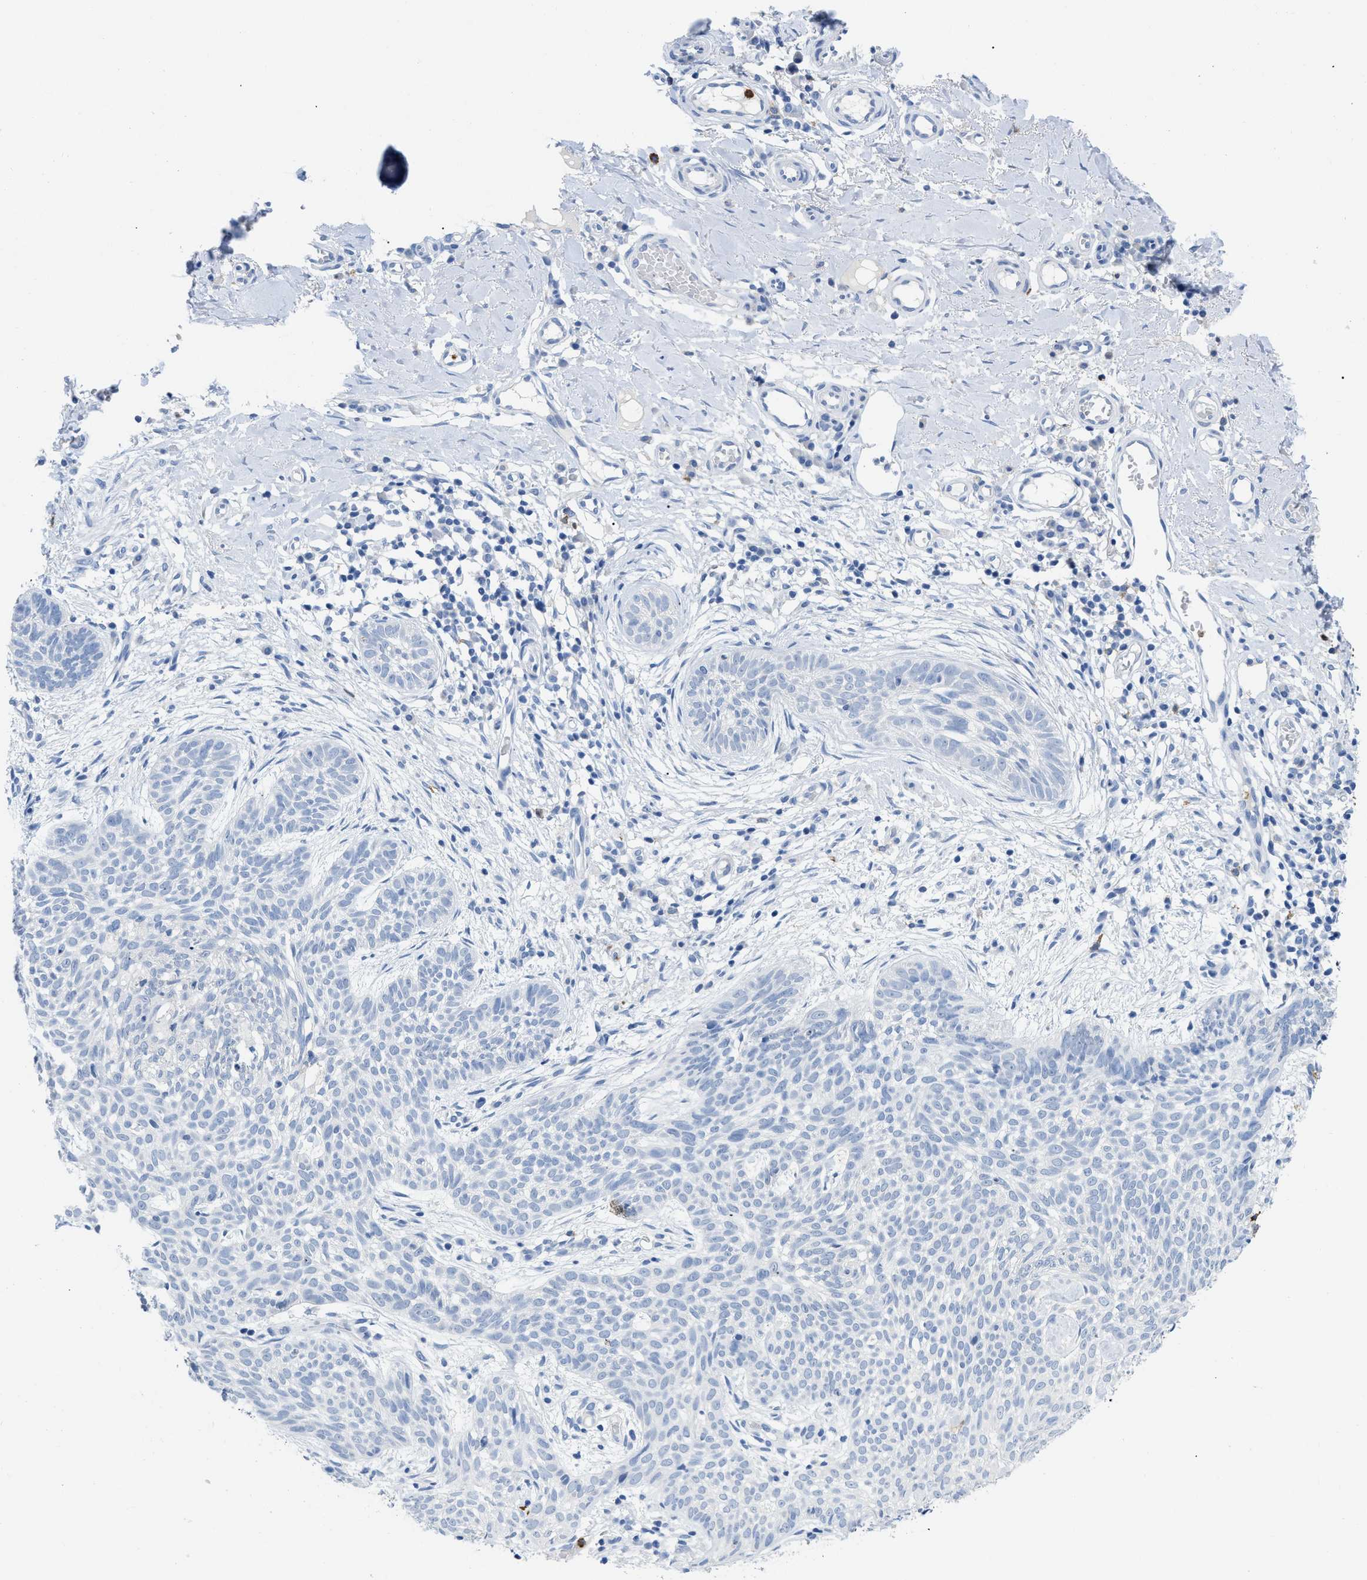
{"staining": {"intensity": "negative", "quantity": "none", "location": "none"}, "tissue": "skin cancer", "cell_type": "Tumor cells", "image_type": "cancer", "snomed": [{"axis": "morphology", "description": "Basal cell carcinoma"}, {"axis": "topography", "description": "Skin"}], "caption": "An image of basal cell carcinoma (skin) stained for a protein shows no brown staining in tumor cells. The staining is performed using DAB (3,3'-diaminobenzidine) brown chromogen with nuclei counter-stained in using hematoxylin.", "gene": "CR1", "patient": {"sex": "female", "age": 59}}